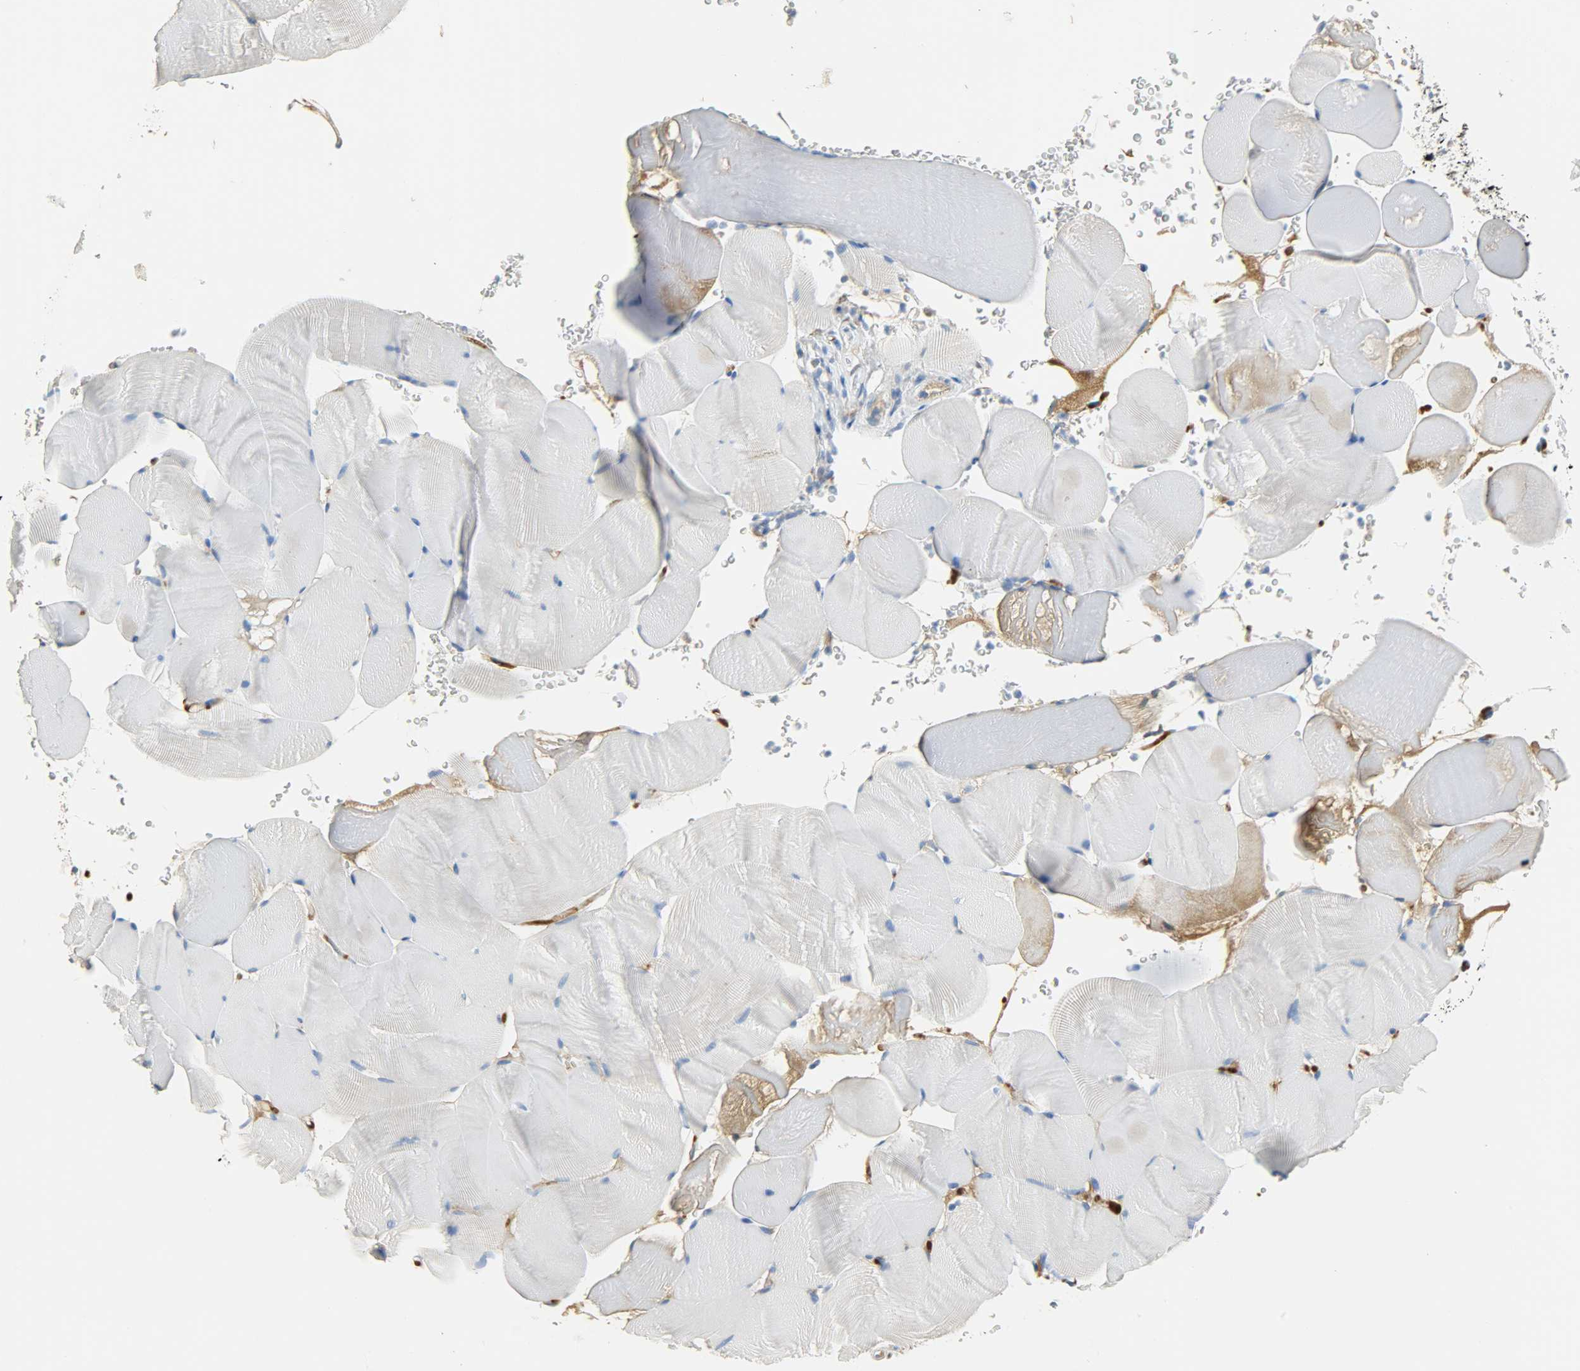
{"staining": {"intensity": "negative", "quantity": "none", "location": "none"}, "tissue": "skeletal muscle", "cell_type": "Myocytes", "image_type": "normal", "snomed": [{"axis": "morphology", "description": "Normal tissue, NOS"}, {"axis": "topography", "description": "Skeletal muscle"}], "caption": "Immunohistochemical staining of unremarkable skeletal muscle shows no significant positivity in myocytes.", "gene": "CRP", "patient": {"sex": "male", "age": 62}}